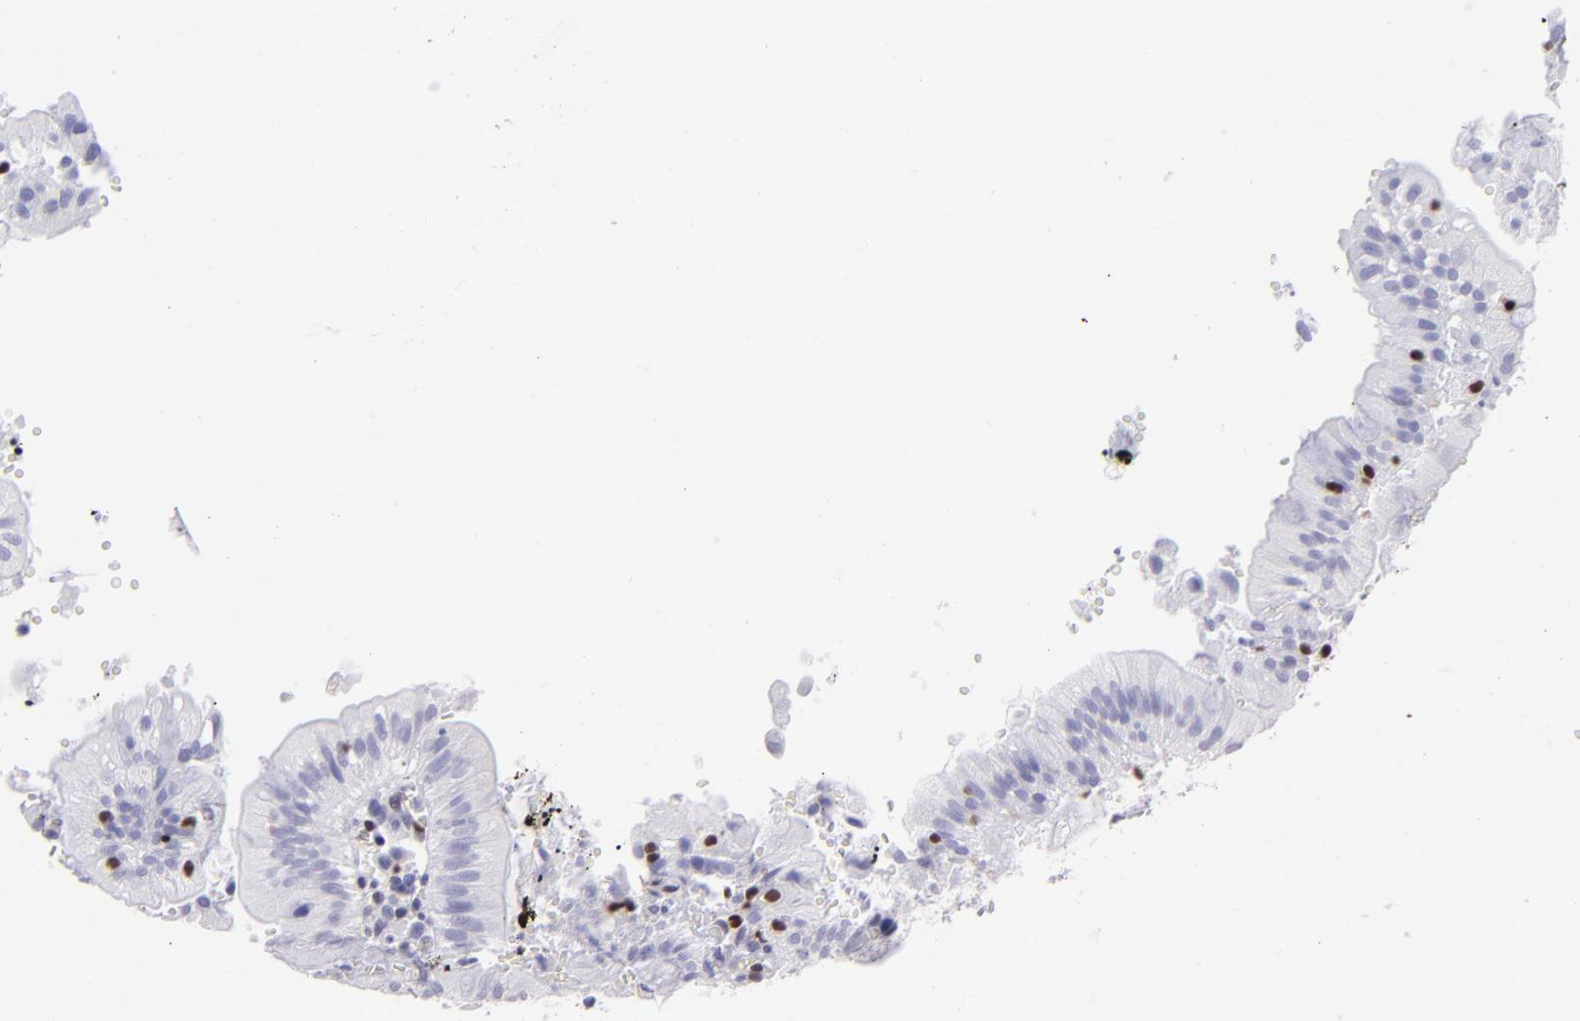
{"staining": {"intensity": "negative", "quantity": "none", "location": "none"}, "tissue": "small intestine", "cell_type": "Glandular cells", "image_type": "normal", "snomed": [{"axis": "morphology", "description": "Normal tissue, NOS"}, {"axis": "topography", "description": "Small intestine"}], "caption": "A high-resolution image shows immunohistochemistry (IHC) staining of normal small intestine, which reveals no significant expression in glandular cells. (DAB (3,3'-diaminobenzidine) immunohistochemistry (IHC) visualized using brightfield microscopy, high magnification).", "gene": "ETS1", "patient": {"sex": "male", "age": 71}}